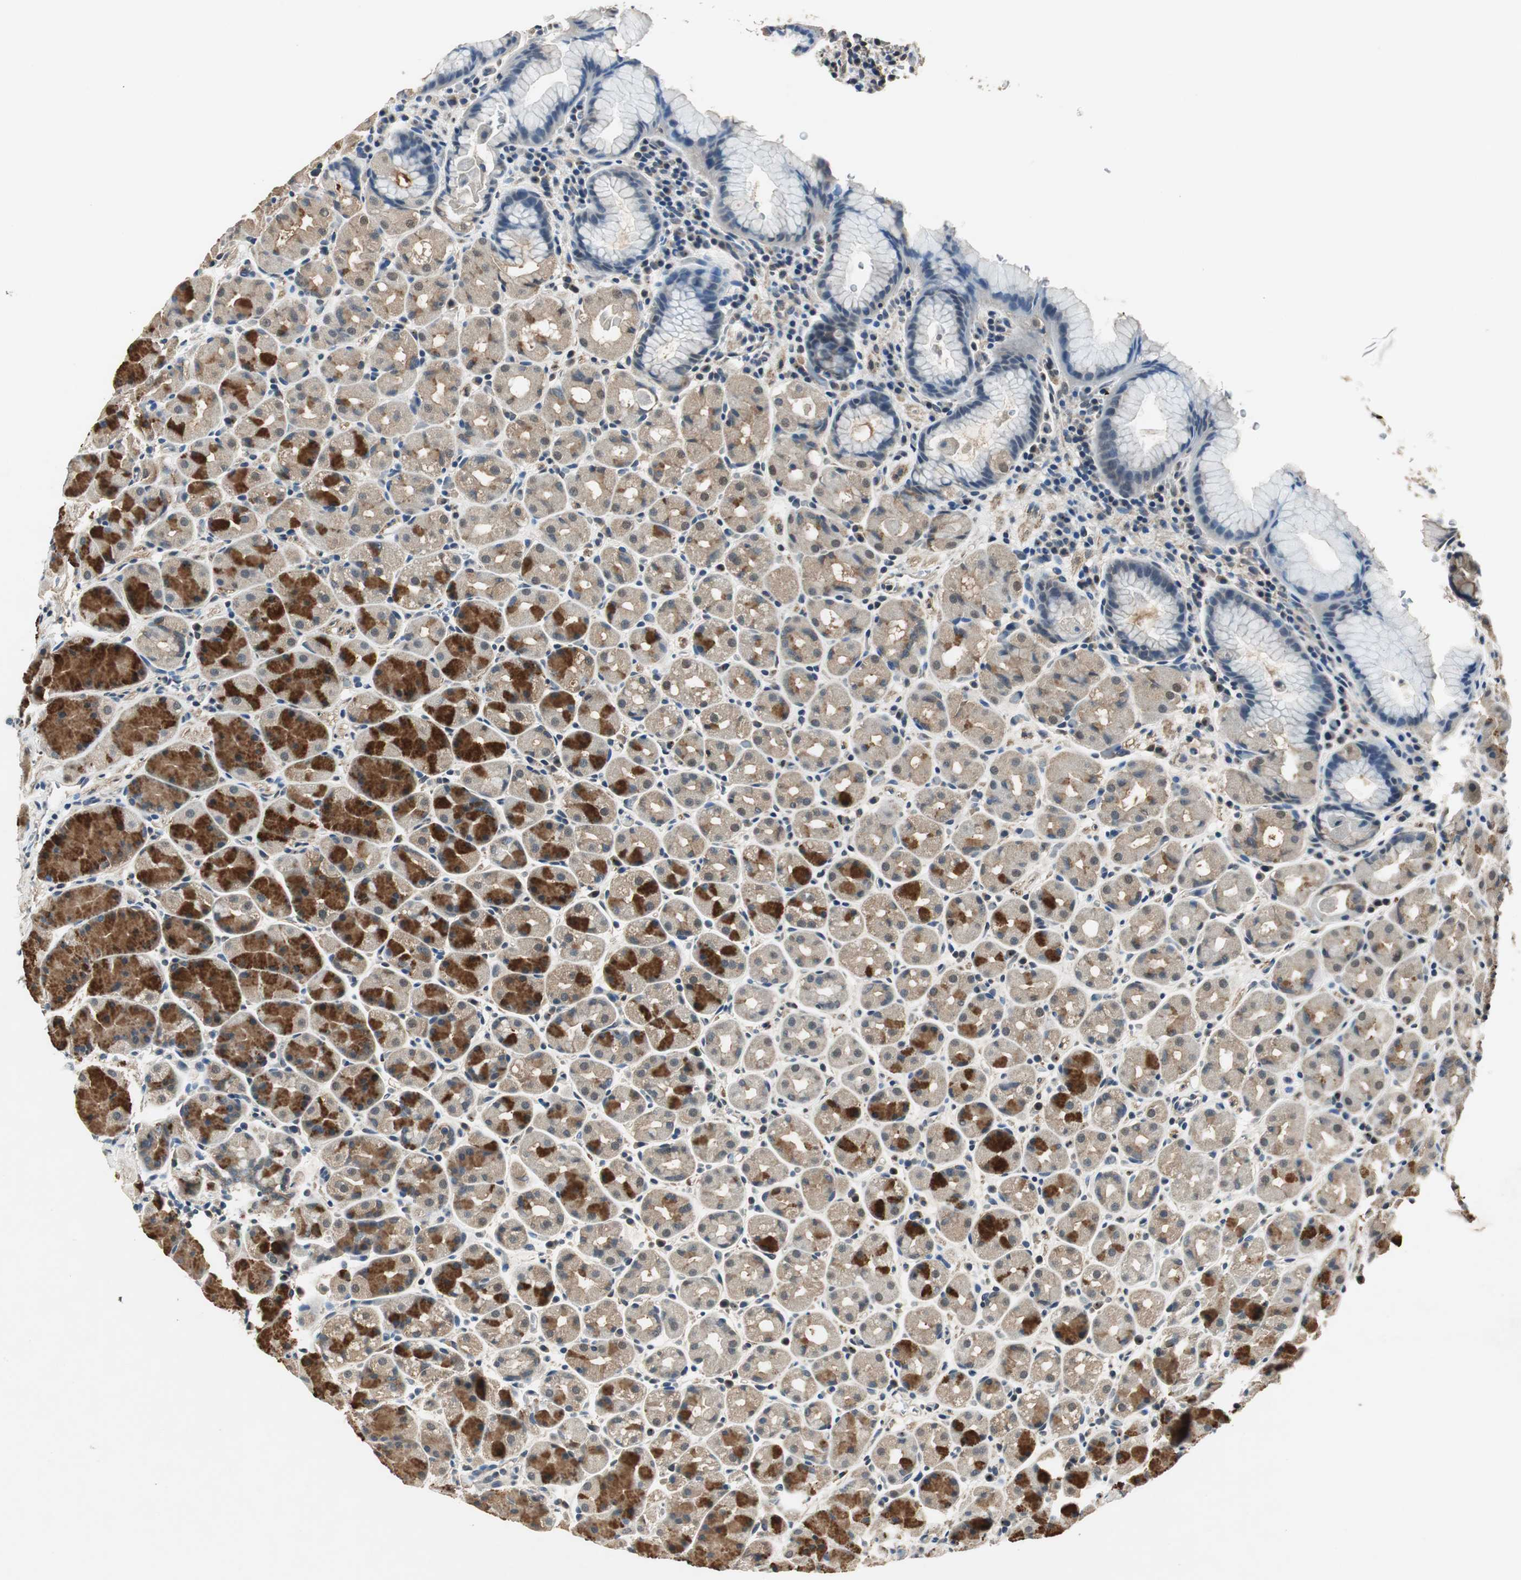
{"staining": {"intensity": "strong", "quantity": "25%-75%", "location": "cytoplasmic/membranous"}, "tissue": "stomach", "cell_type": "Glandular cells", "image_type": "normal", "snomed": [{"axis": "morphology", "description": "Normal tissue, NOS"}, {"axis": "topography", "description": "Stomach, lower"}], "caption": "This histopathology image shows immunohistochemistry (IHC) staining of normal human stomach, with high strong cytoplasmic/membranous positivity in about 25%-75% of glandular cells.", "gene": "PSMB4", "patient": {"sex": "male", "age": 56}}